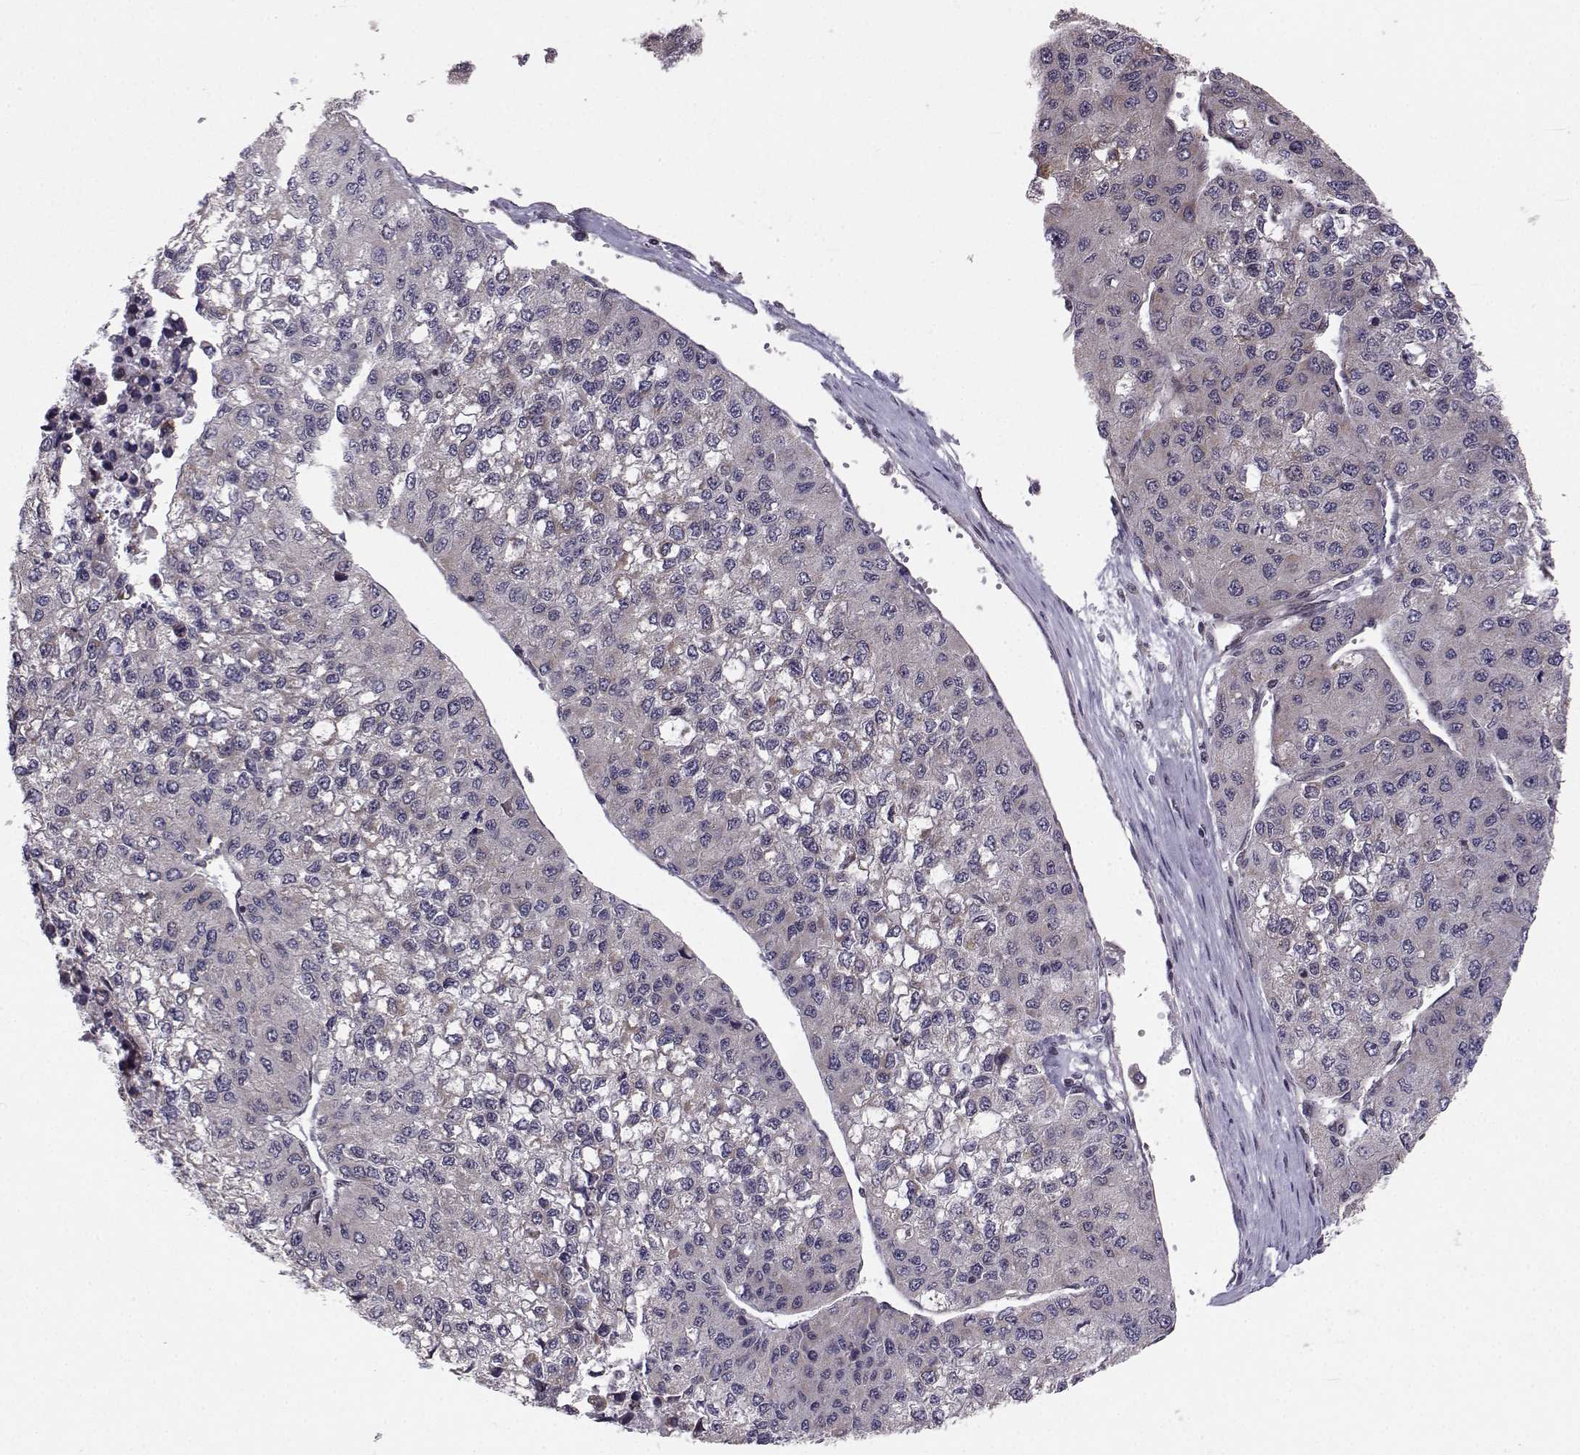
{"staining": {"intensity": "negative", "quantity": "none", "location": "none"}, "tissue": "liver cancer", "cell_type": "Tumor cells", "image_type": "cancer", "snomed": [{"axis": "morphology", "description": "Carcinoma, Hepatocellular, NOS"}, {"axis": "topography", "description": "Liver"}], "caption": "An immunohistochemistry (IHC) micrograph of liver hepatocellular carcinoma is shown. There is no staining in tumor cells of liver hepatocellular carcinoma. (DAB (3,3'-diaminobenzidine) immunohistochemistry (IHC) with hematoxylin counter stain).", "gene": "PKN2", "patient": {"sex": "female", "age": 66}}